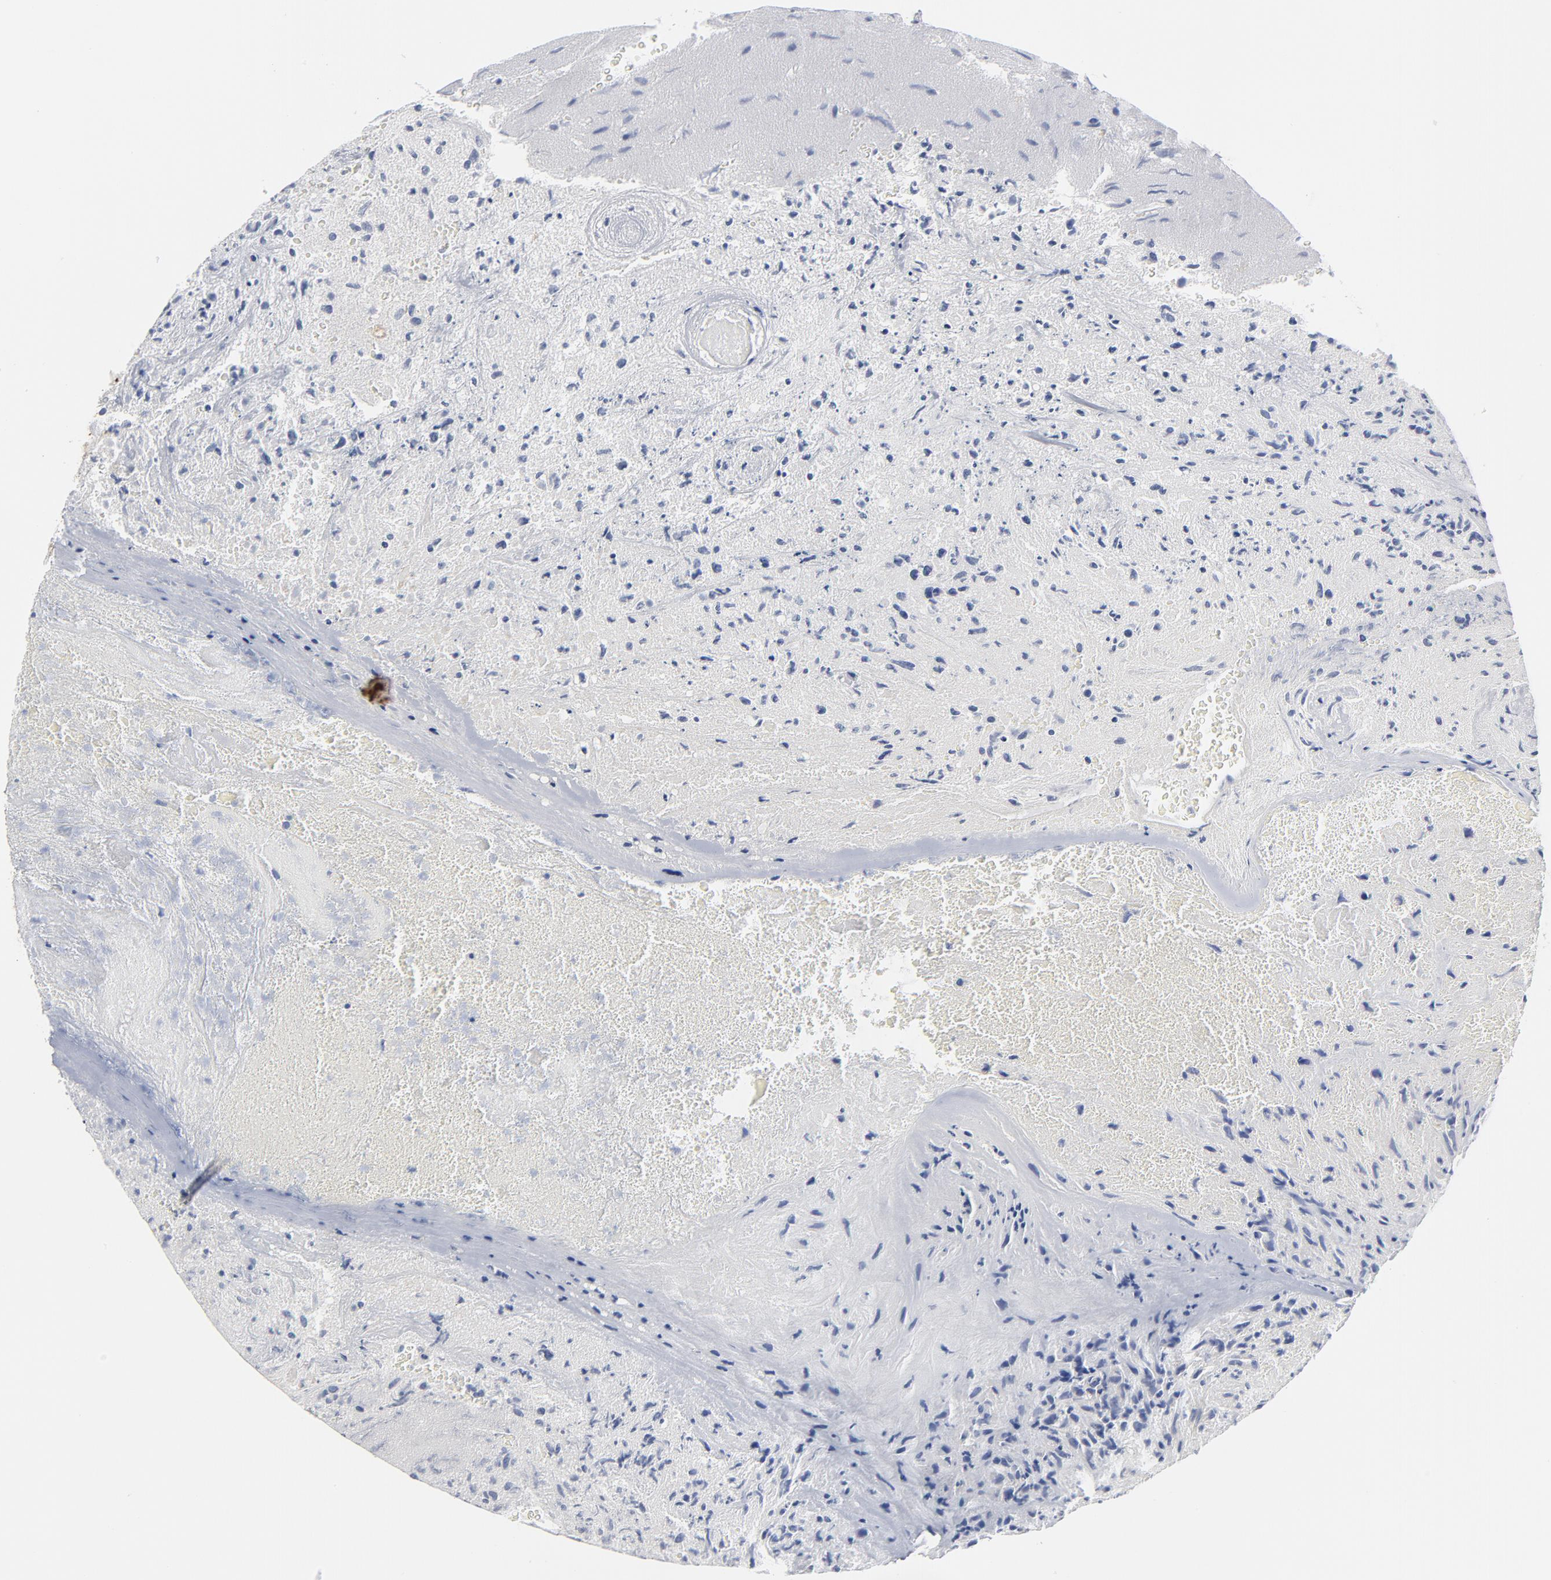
{"staining": {"intensity": "negative", "quantity": "none", "location": "none"}, "tissue": "glioma", "cell_type": "Tumor cells", "image_type": "cancer", "snomed": [{"axis": "morphology", "description": "Normal tissue, NOS"}, {"axis": "morphology", "description": "Glioma, malignant, High grade"}, {"axis": "topography", "description": "Cerebral cortex"}], "caption": "The micrograph displays no significant expression in tumor cells of high-grade glioma (malignant). The staining is performed using DAB brown chromogen with nuclei counter-stained in using hematoxylin.", "gene": "TSPAN6", "patient": {"sex": "male", "age": 75}}